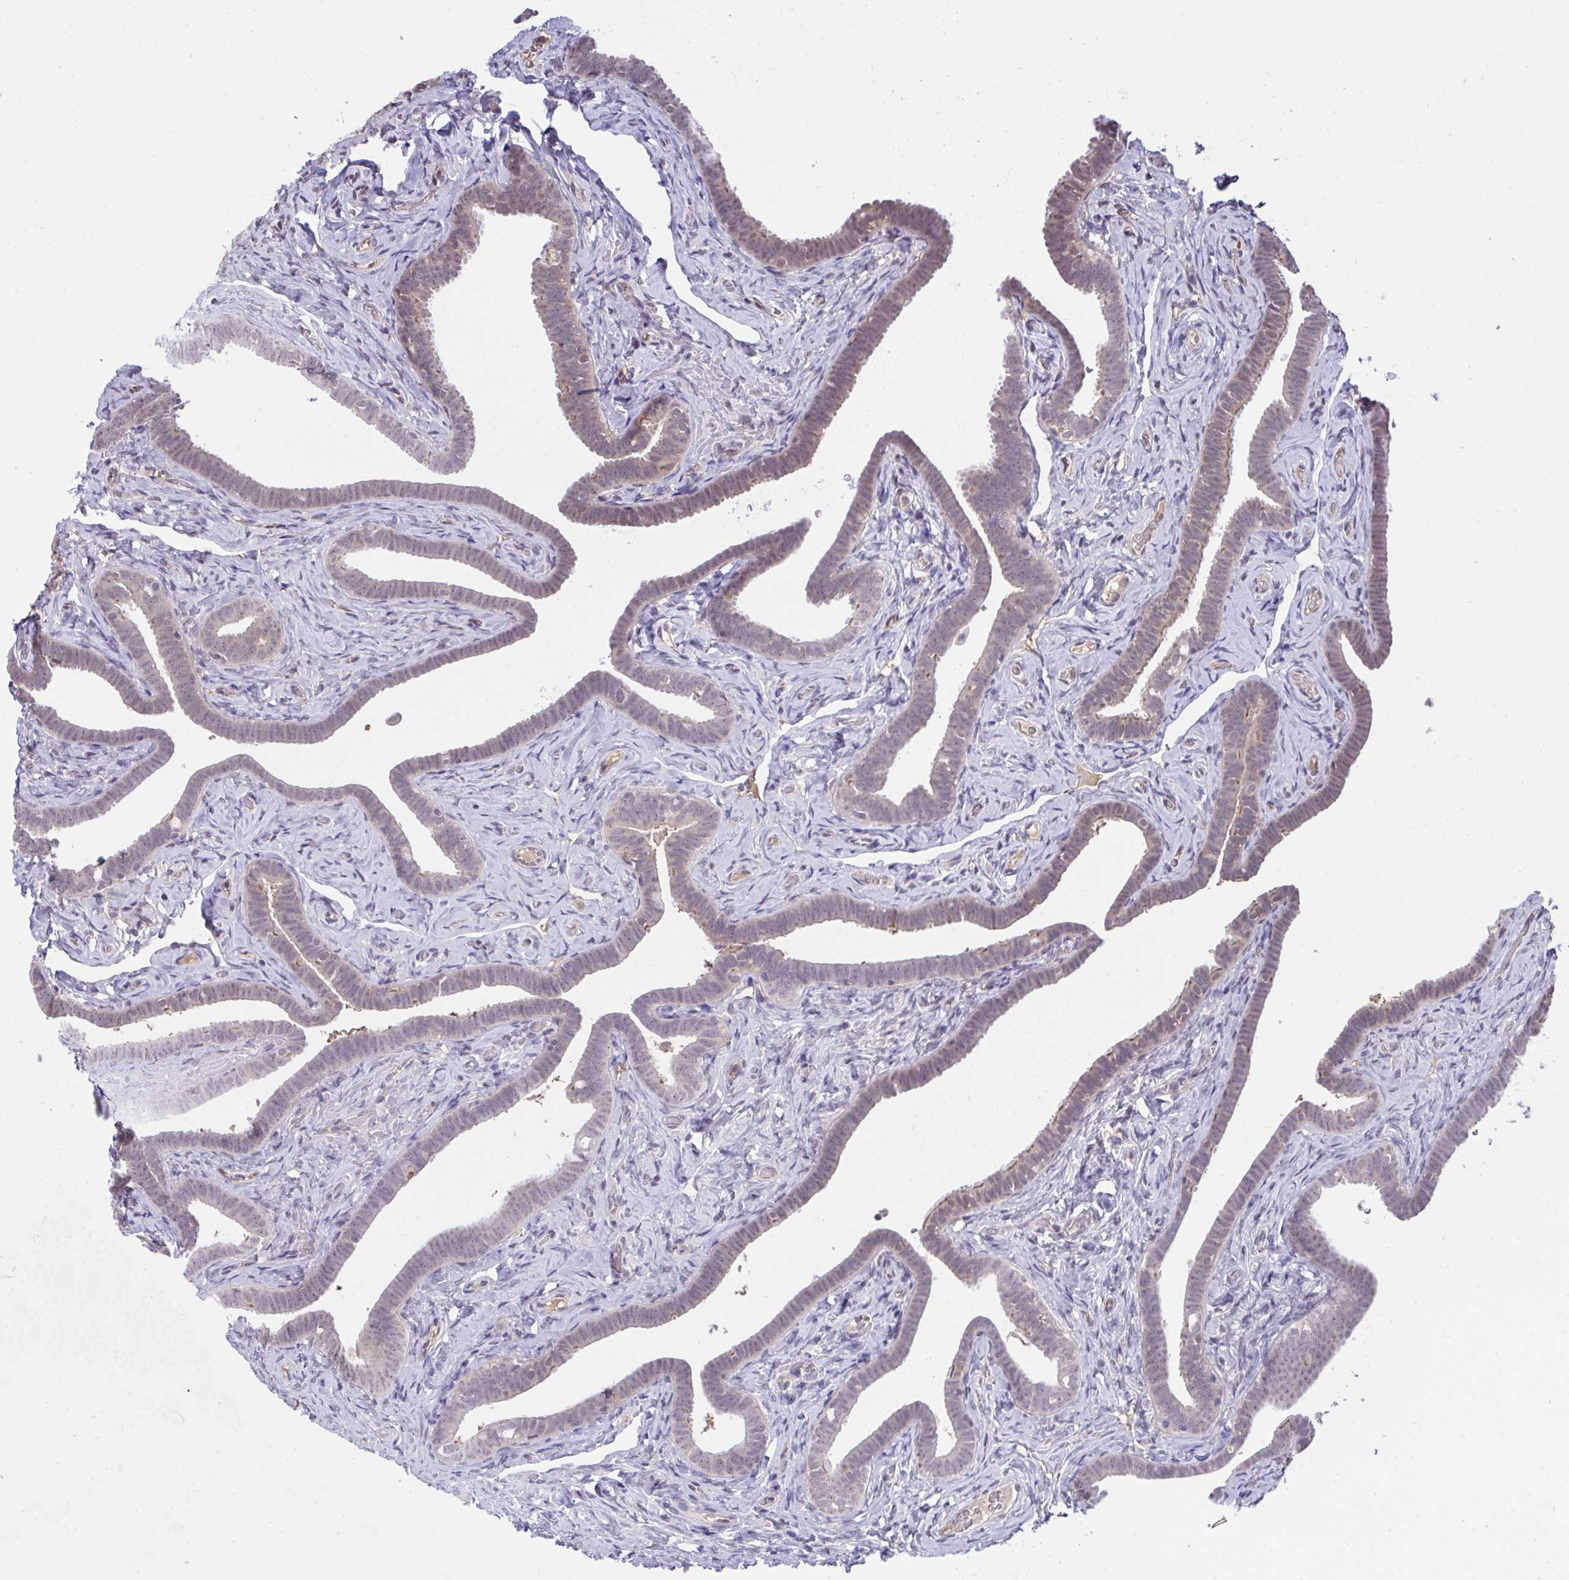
{"staining": {"intensity": "weak", "quantity": "25%-75%", "location": "cytoplasmic/membranous"}, "tissue": "fallopian tube", "cell_type": "Glandular cells", "image_type": "normal", "snomed": [{"axis": "morphology", "description": "Normal tissue, NOS"}, {"axis": "topography", "description": "Fallopian tube"}], "caption": "Brown immunohistochemical staining in unremarkable human fallopian tube reveals weak cytoplasmic/membranous staining in about 25%-75% of glandular cells. (brown staining indicates protein expression, while blue staining denotes nuclei).", "gene": "C9orf64", "patient": {"sex": "female", "age": 69}}